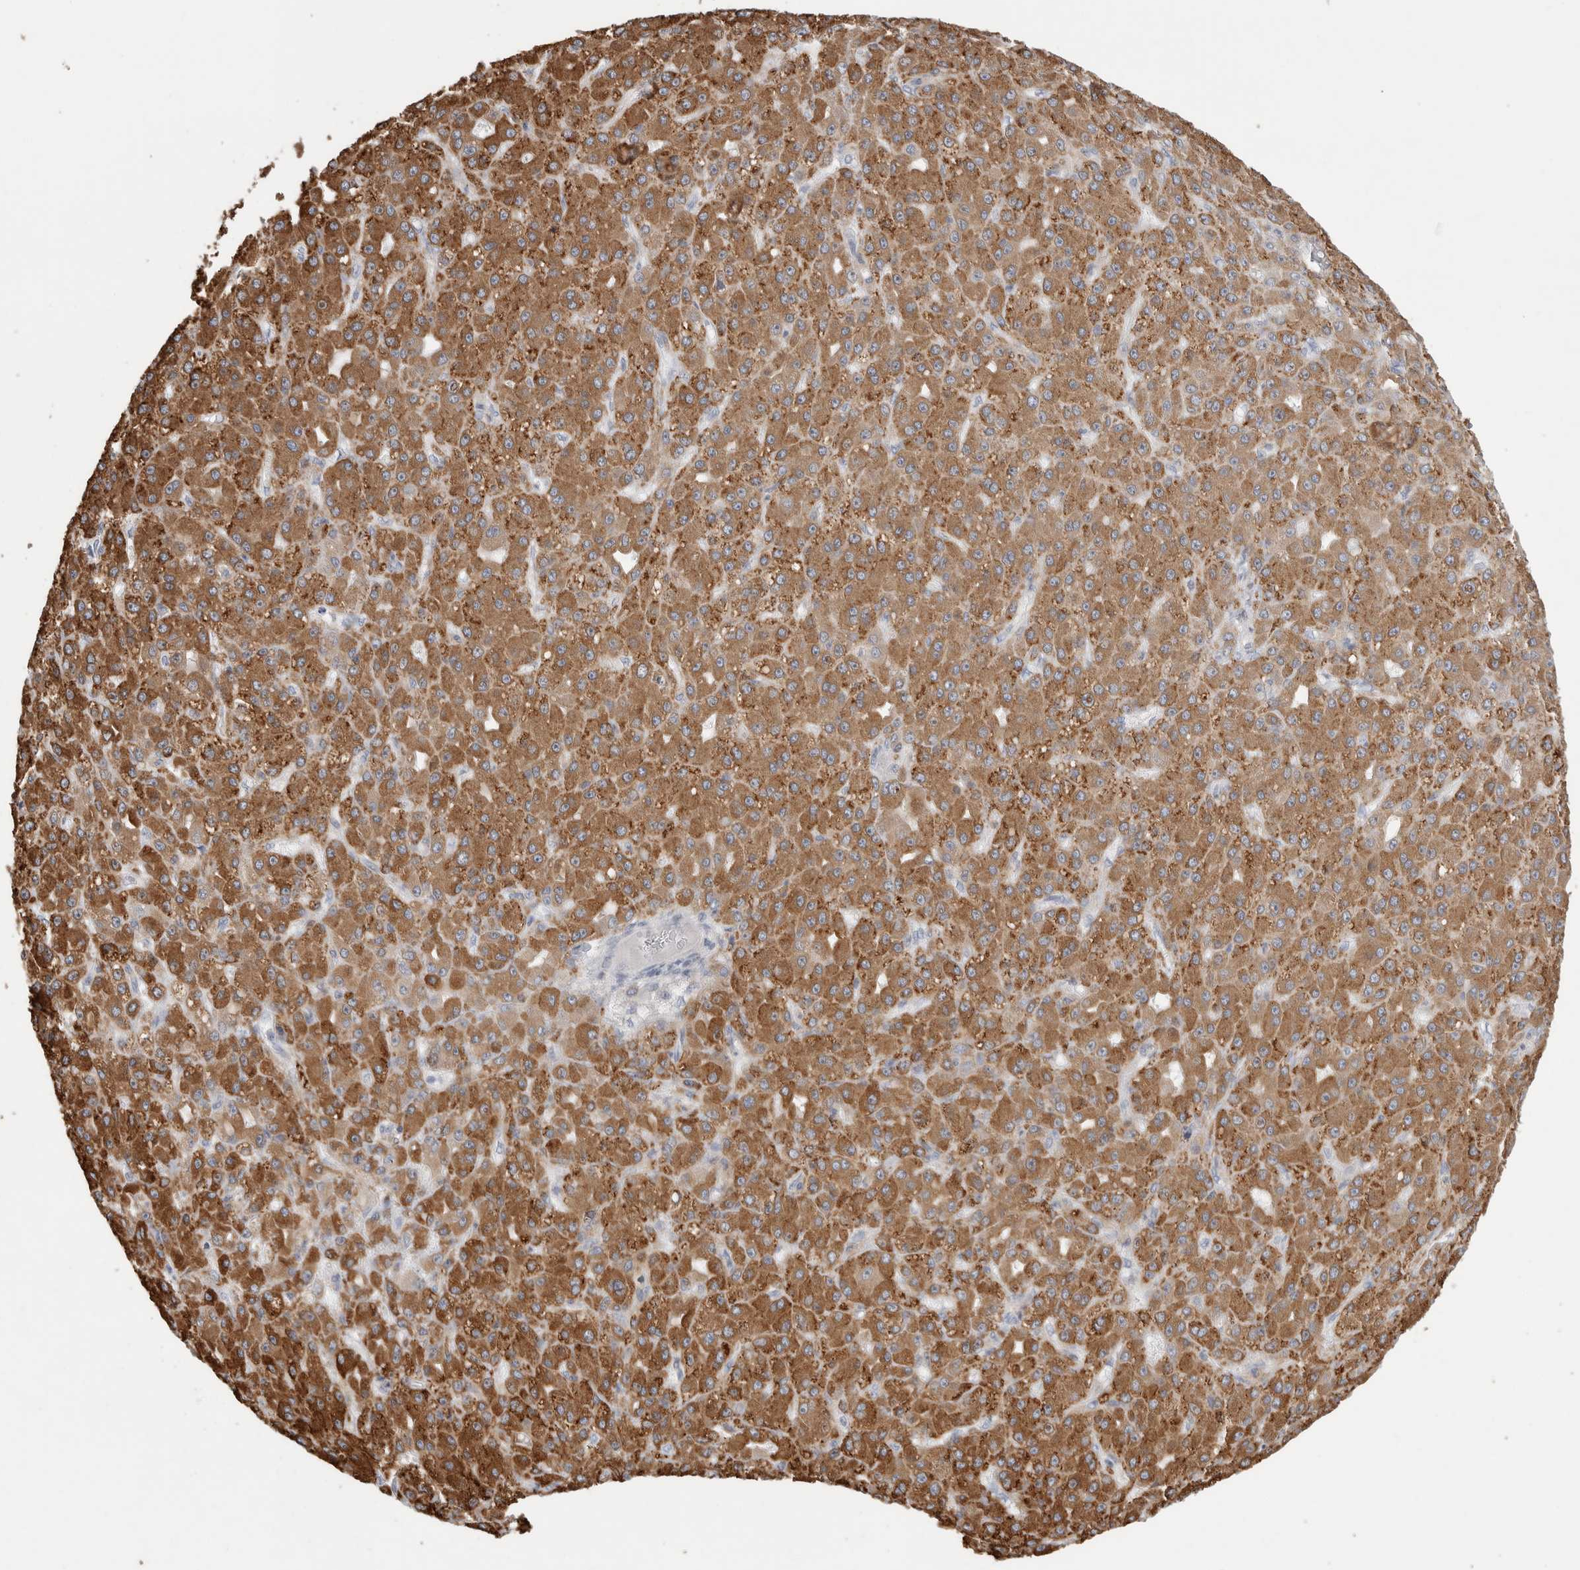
{"staining": {"intensity": "moderate", "quantity": ">75%", "location": "cytoplasmic/membranous"}, "tissue": "liver cancer", "cell_type": "Tumor cells", "image_type": "cancer", "snomed": [{"axis": "morphology", "description": "Carcinoma, Hepatocellular, NOS"}, {"axis": "topography", "description": "Liver"}], "caption": "Hepatocellular carcinoma (liver) stained for a protein displays moderate cytoplasmic/membranous positivity in tumor cells.", "gene": "SYTL5", "patient": {"sex": "male", "age": 67}}